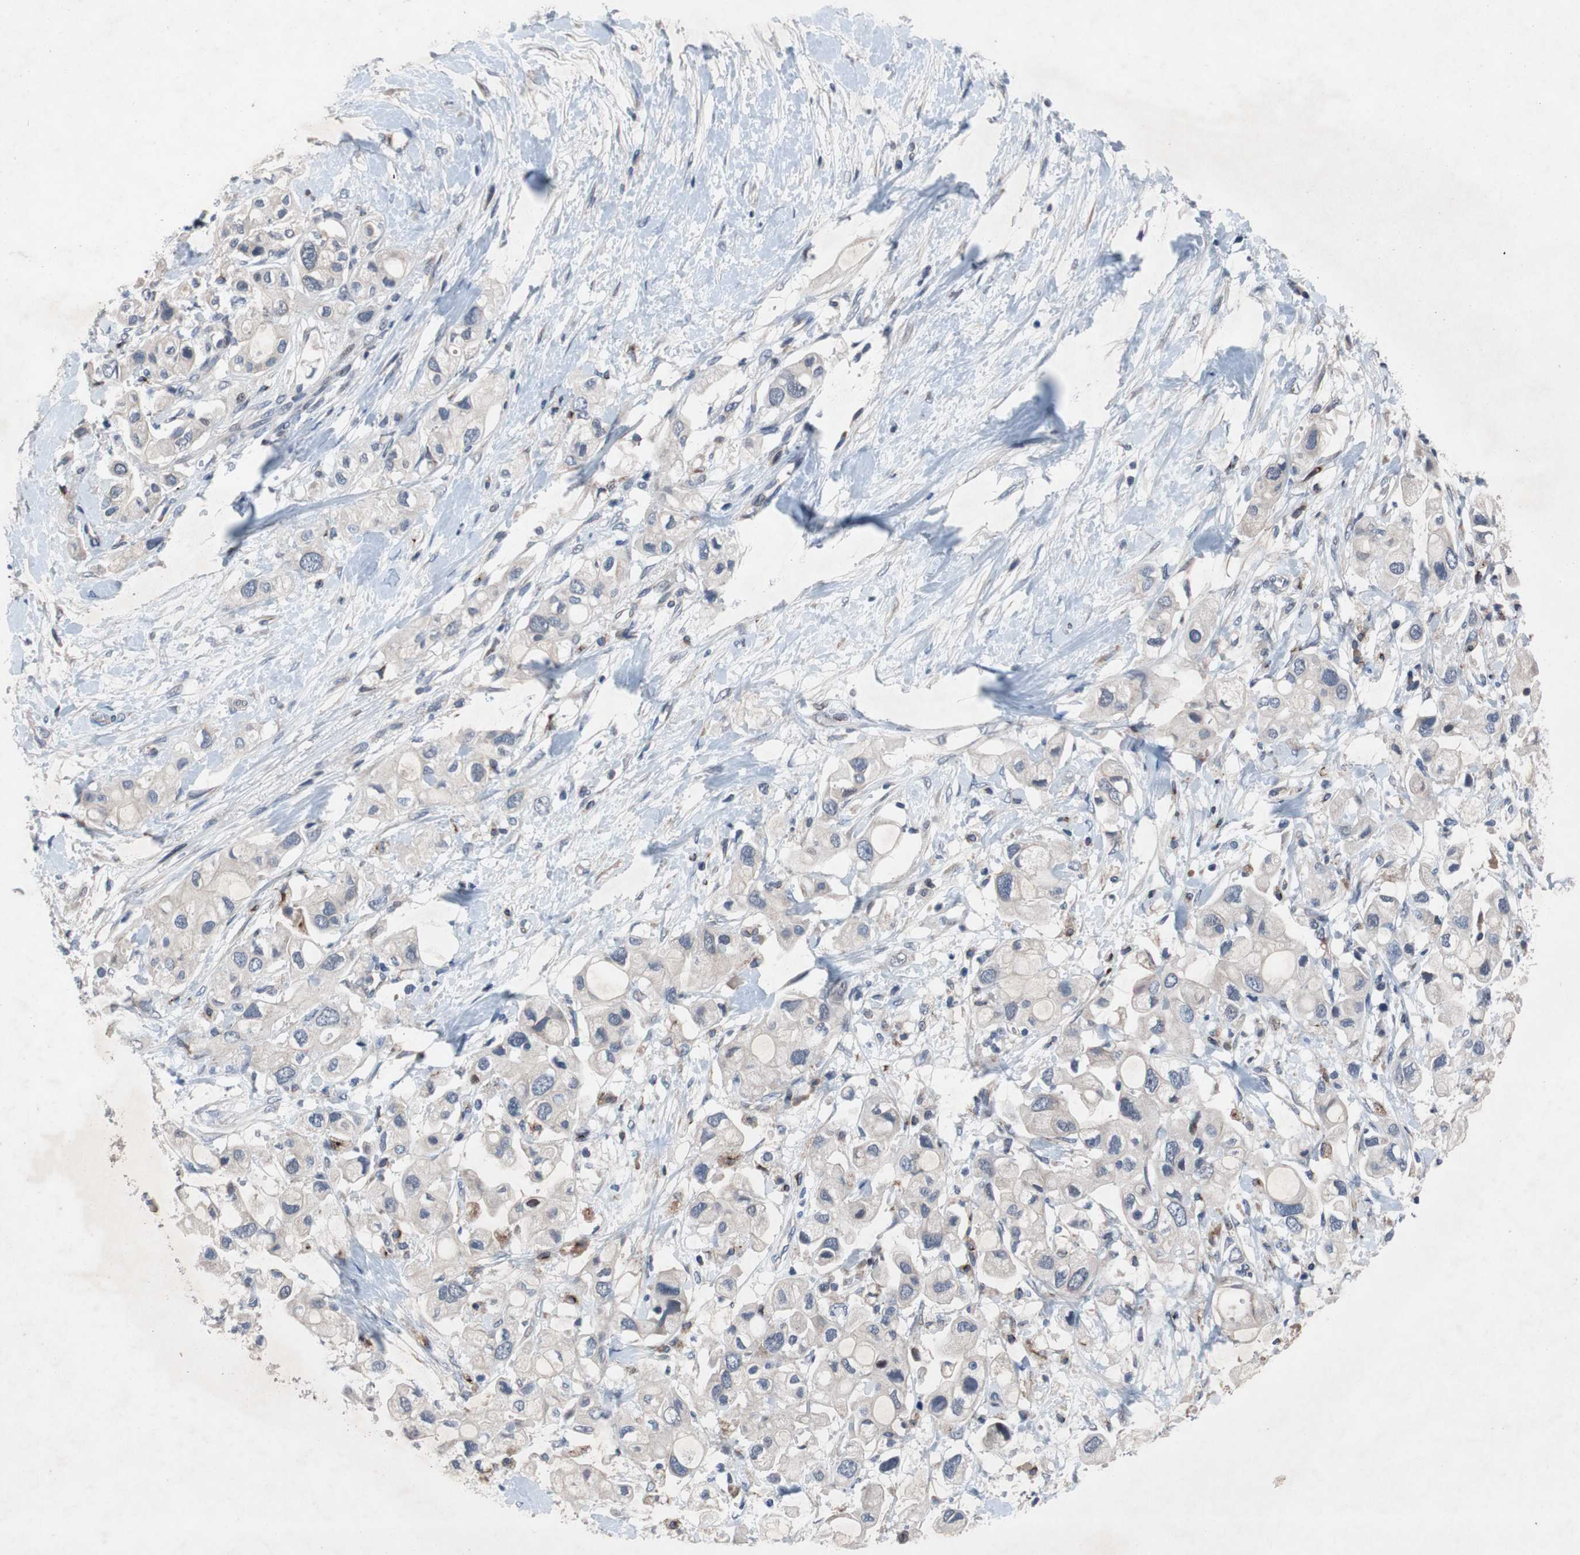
{"staining": {"intensity": "negative", "quantity": "none", "location": "none"}, "tissue": "pancreatic cancer", "cell_type": "Tumor cells", "image_type": "cancer", "snomed": [{"axis": "morphology", "description": "Adenocarcinoma, NOS"}, {"axis": "topography", "description": "Pancreas"}], "caption": "DAB (3,3'-diaminobenzidine) immunohistochemical staining of human pancreatic cancer (adenocarcinoma) reveals no significant expression in tumor cells. (Brightfield microscopy of DAB IHC at high magnification).", "gene": "MUTYH", "patient": {"sex": "female", "age": 56}}